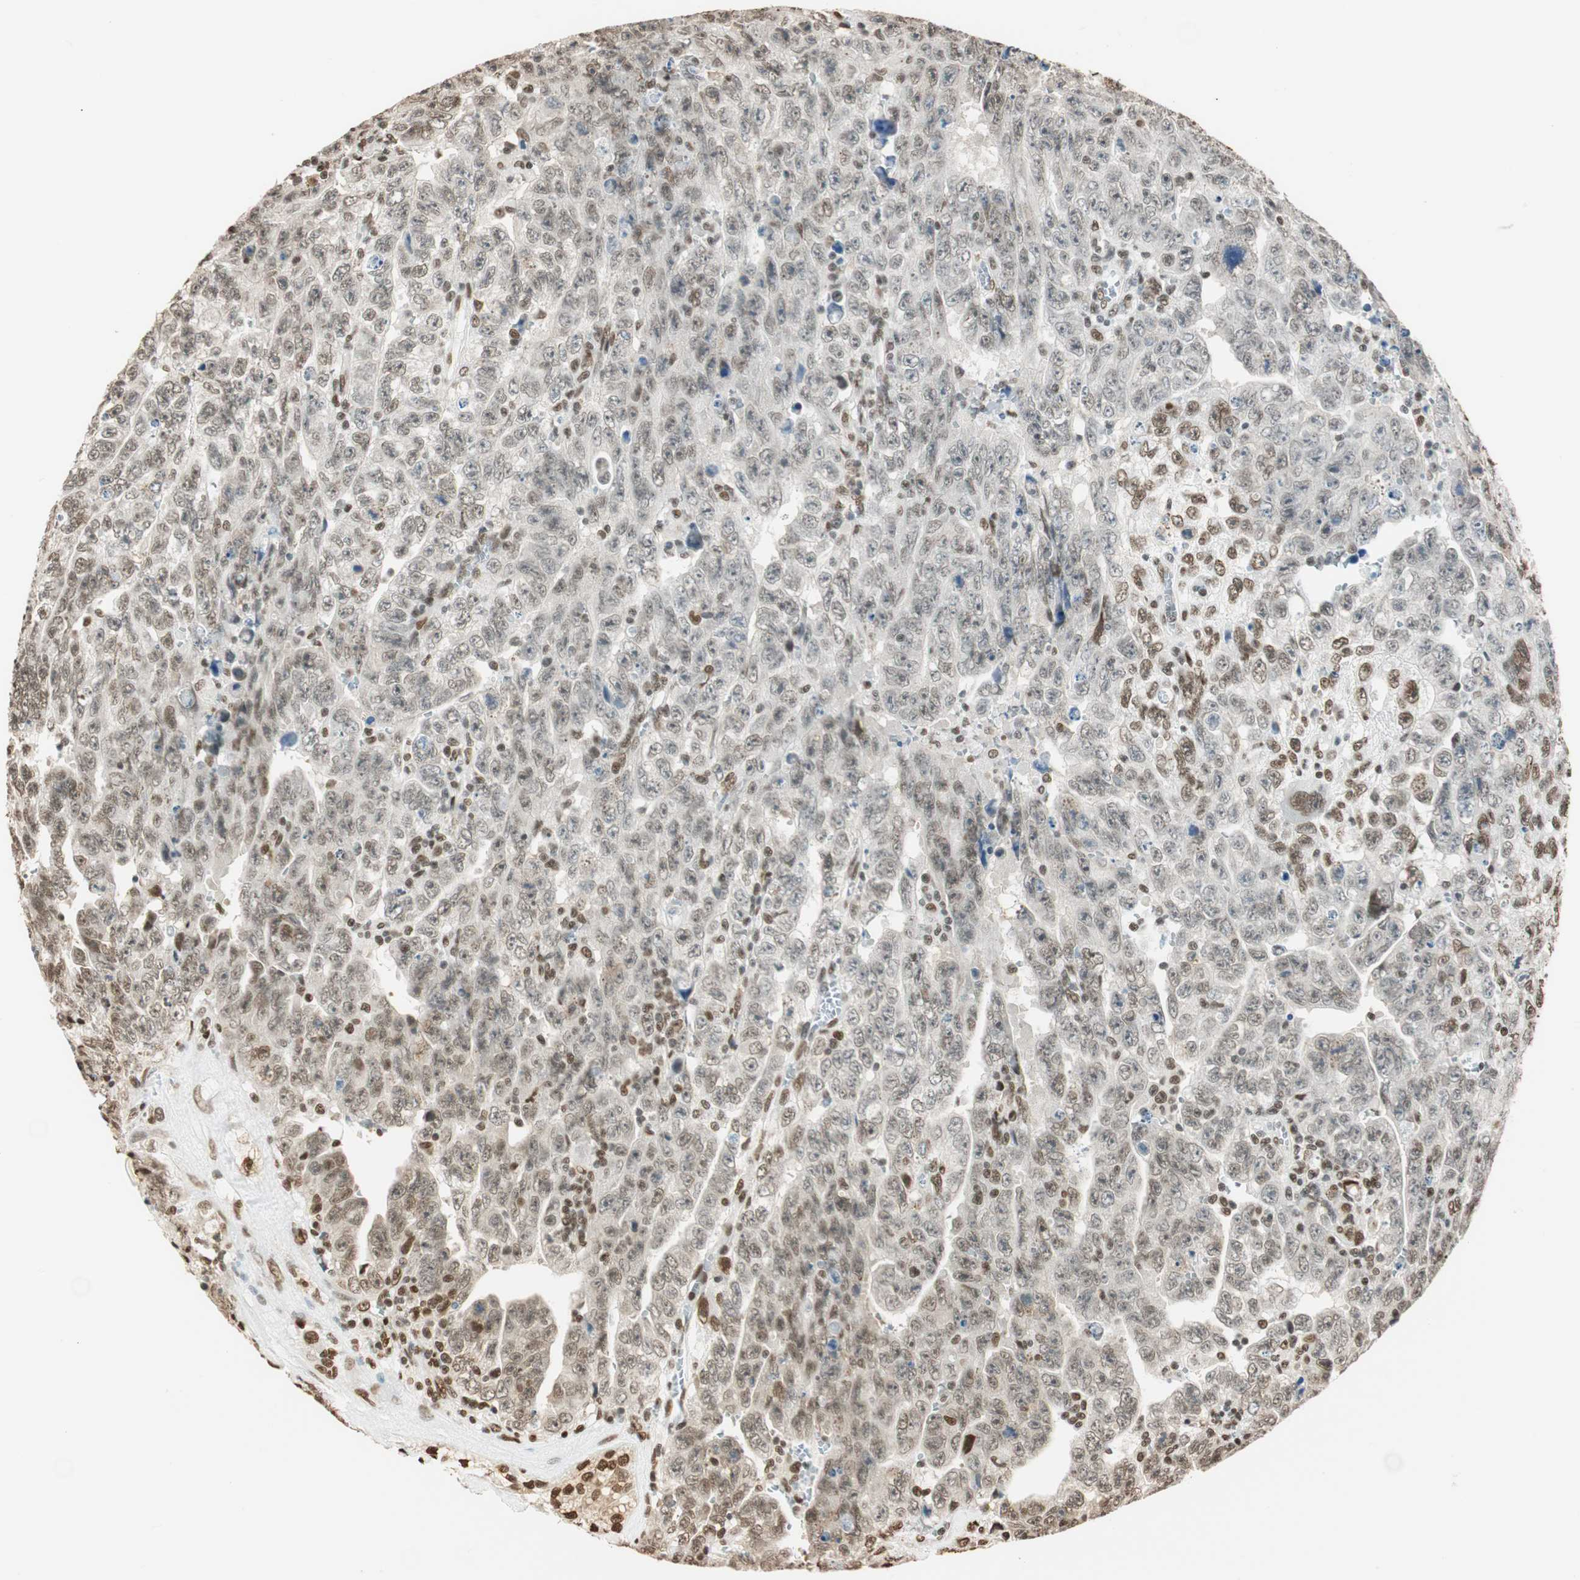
{"staining": {"intensity": "moderate", "quantity": "<25%", "location": "nuclear"}, "tissue": "testis cancer", "cell_type": "Tumor cells", "image_type": "cancer", "snomed": [{"axis": "morphology", "description": "Carcinoma, Embryonal, NOS"}, {"axis": "topography", "description": "Testis"}], "caption": "This is an image of immunohistochemistry staining of embryonal carcinoma (testis), which shows moderate expression in the nuclear of tumor cells.", "gene": "FANCG", "patient": {"sex": "male", "age": 28}}